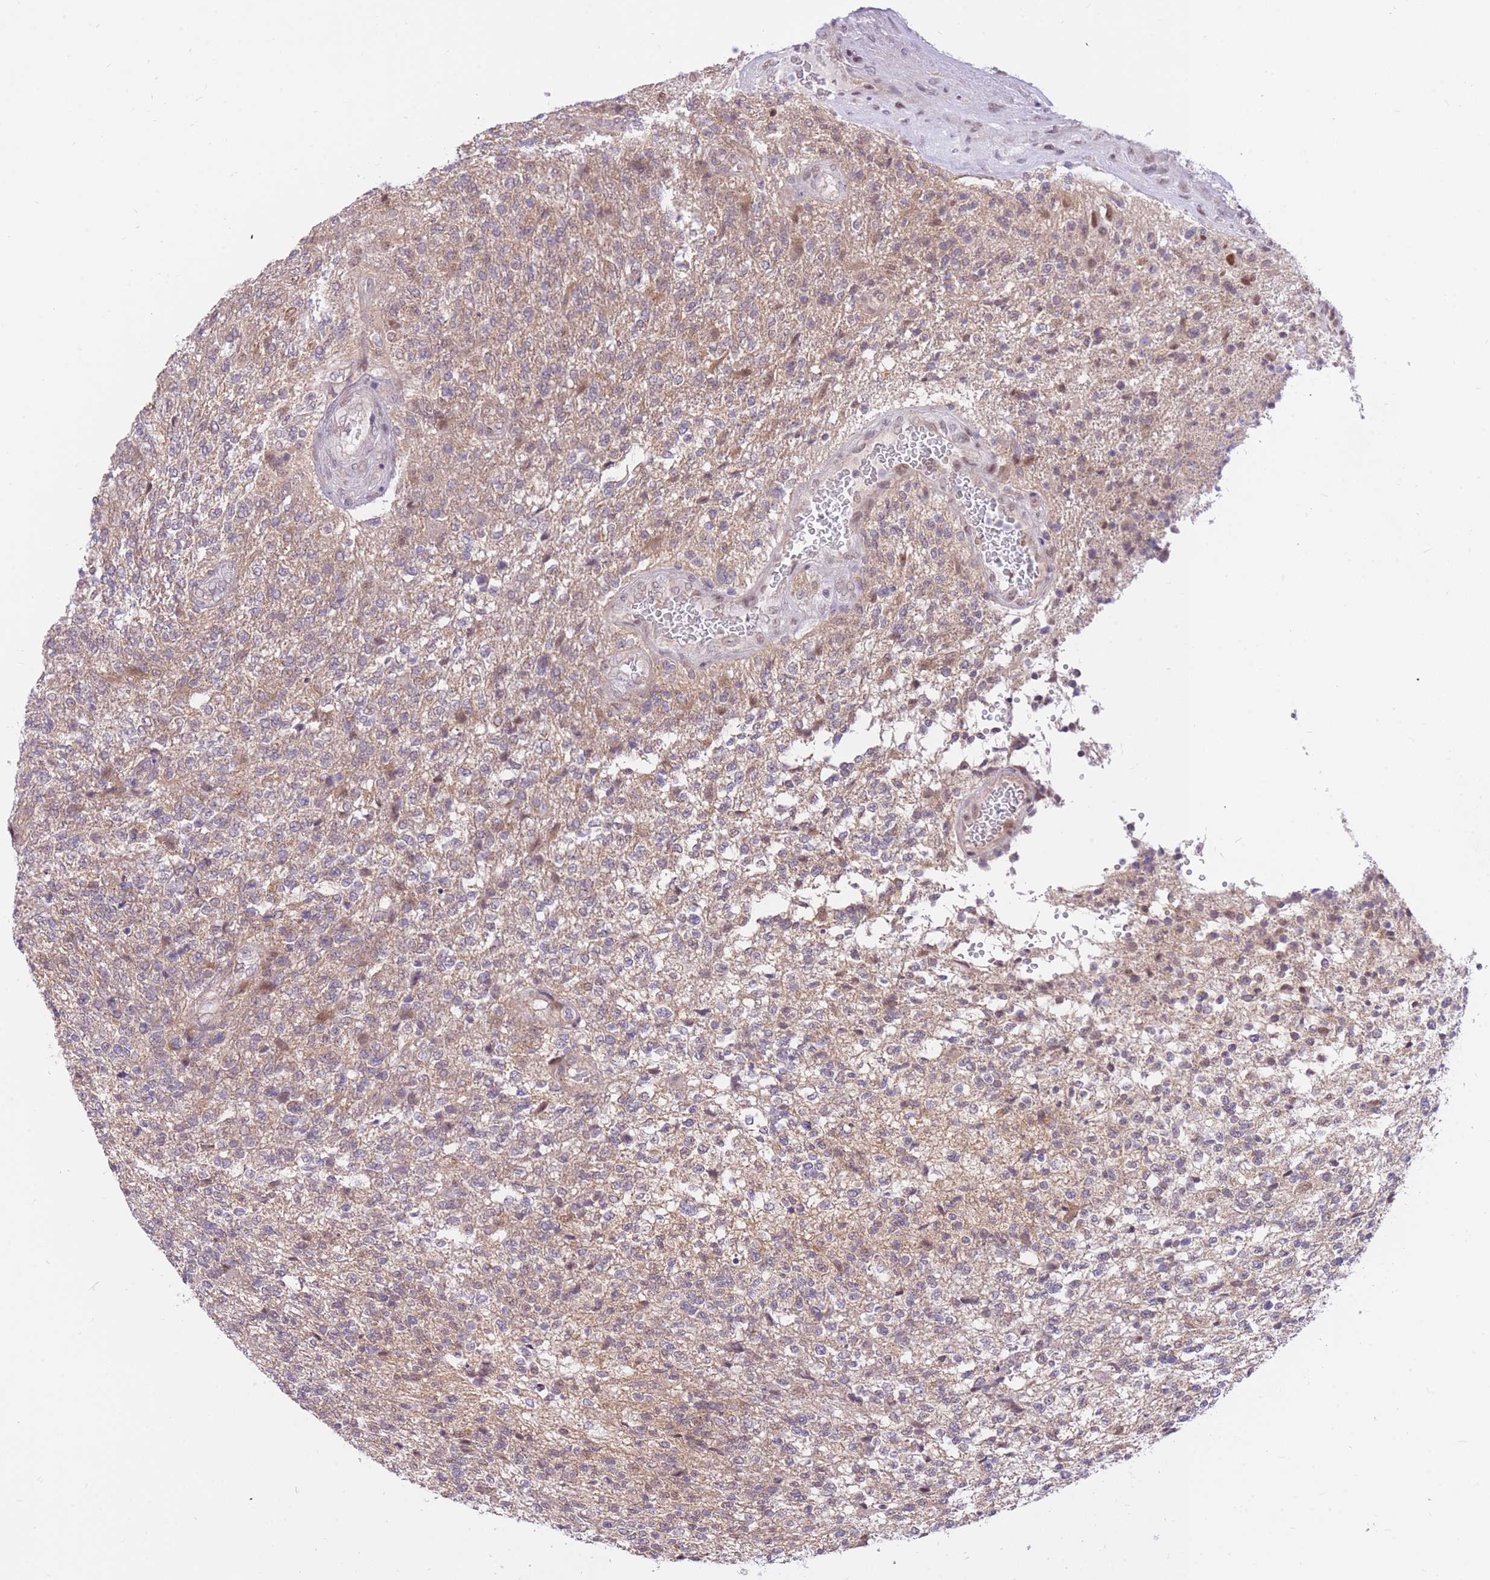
{"staining": {"intensity": "weak", "quantity": "25%-75%", "location": "cytoplasmic/membranous"}, "tissue": "glioma", "cell_type": "Tumor cells", "image_type": "cancer", "snomed": [{"axis": "morphology", "description": "Glioma, malignant, High grade"}, {"axis": "topography", "description": "Brain"}], "caption": "Immunohistochemistry micrograph of human glioma stained for a protein (brown), which shows low levels of weak cytoplasmic/membranous staining in approximately 25%-75% of tumor cells.", "gene": "MINDY2", "patient": {"sex": "male", "age": 56}}